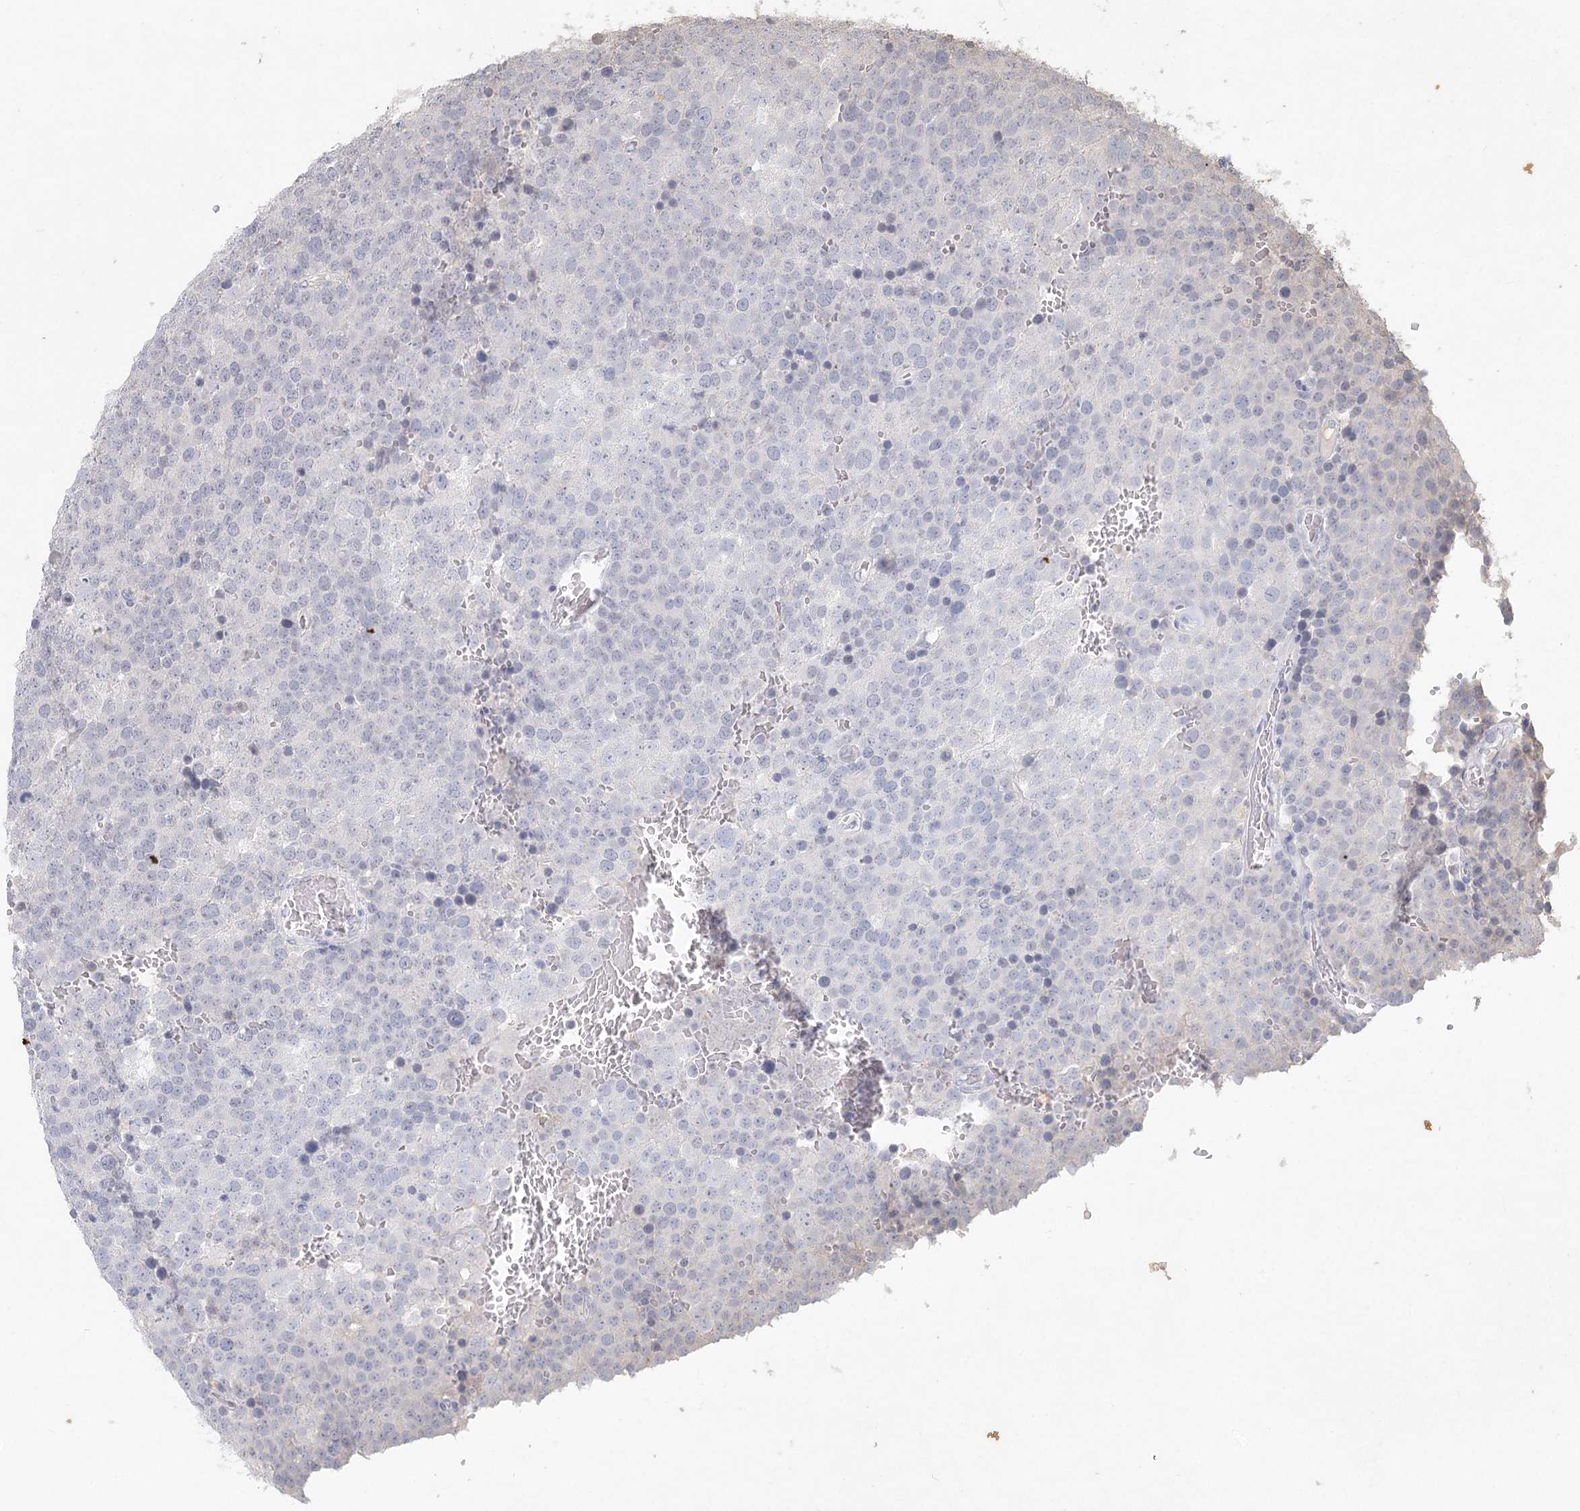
{"staining": {"intensity": "negative", "quantity": "none", "location": "none"}, "tissue": "testis cancer", "cell_type": "Tumor cells", "image_type": "cancer", "snomed": [{"axis": "morphology", "description": "Seminoma, NOS"}, {"axis": "topography", "description": "Testis"}], "caption": "Immunohistochemistry (IHC) of testis seminoma displays no staining in tumor cells.", "gene": "ARSI", "patient": {"sex": "male", "age": 71}}